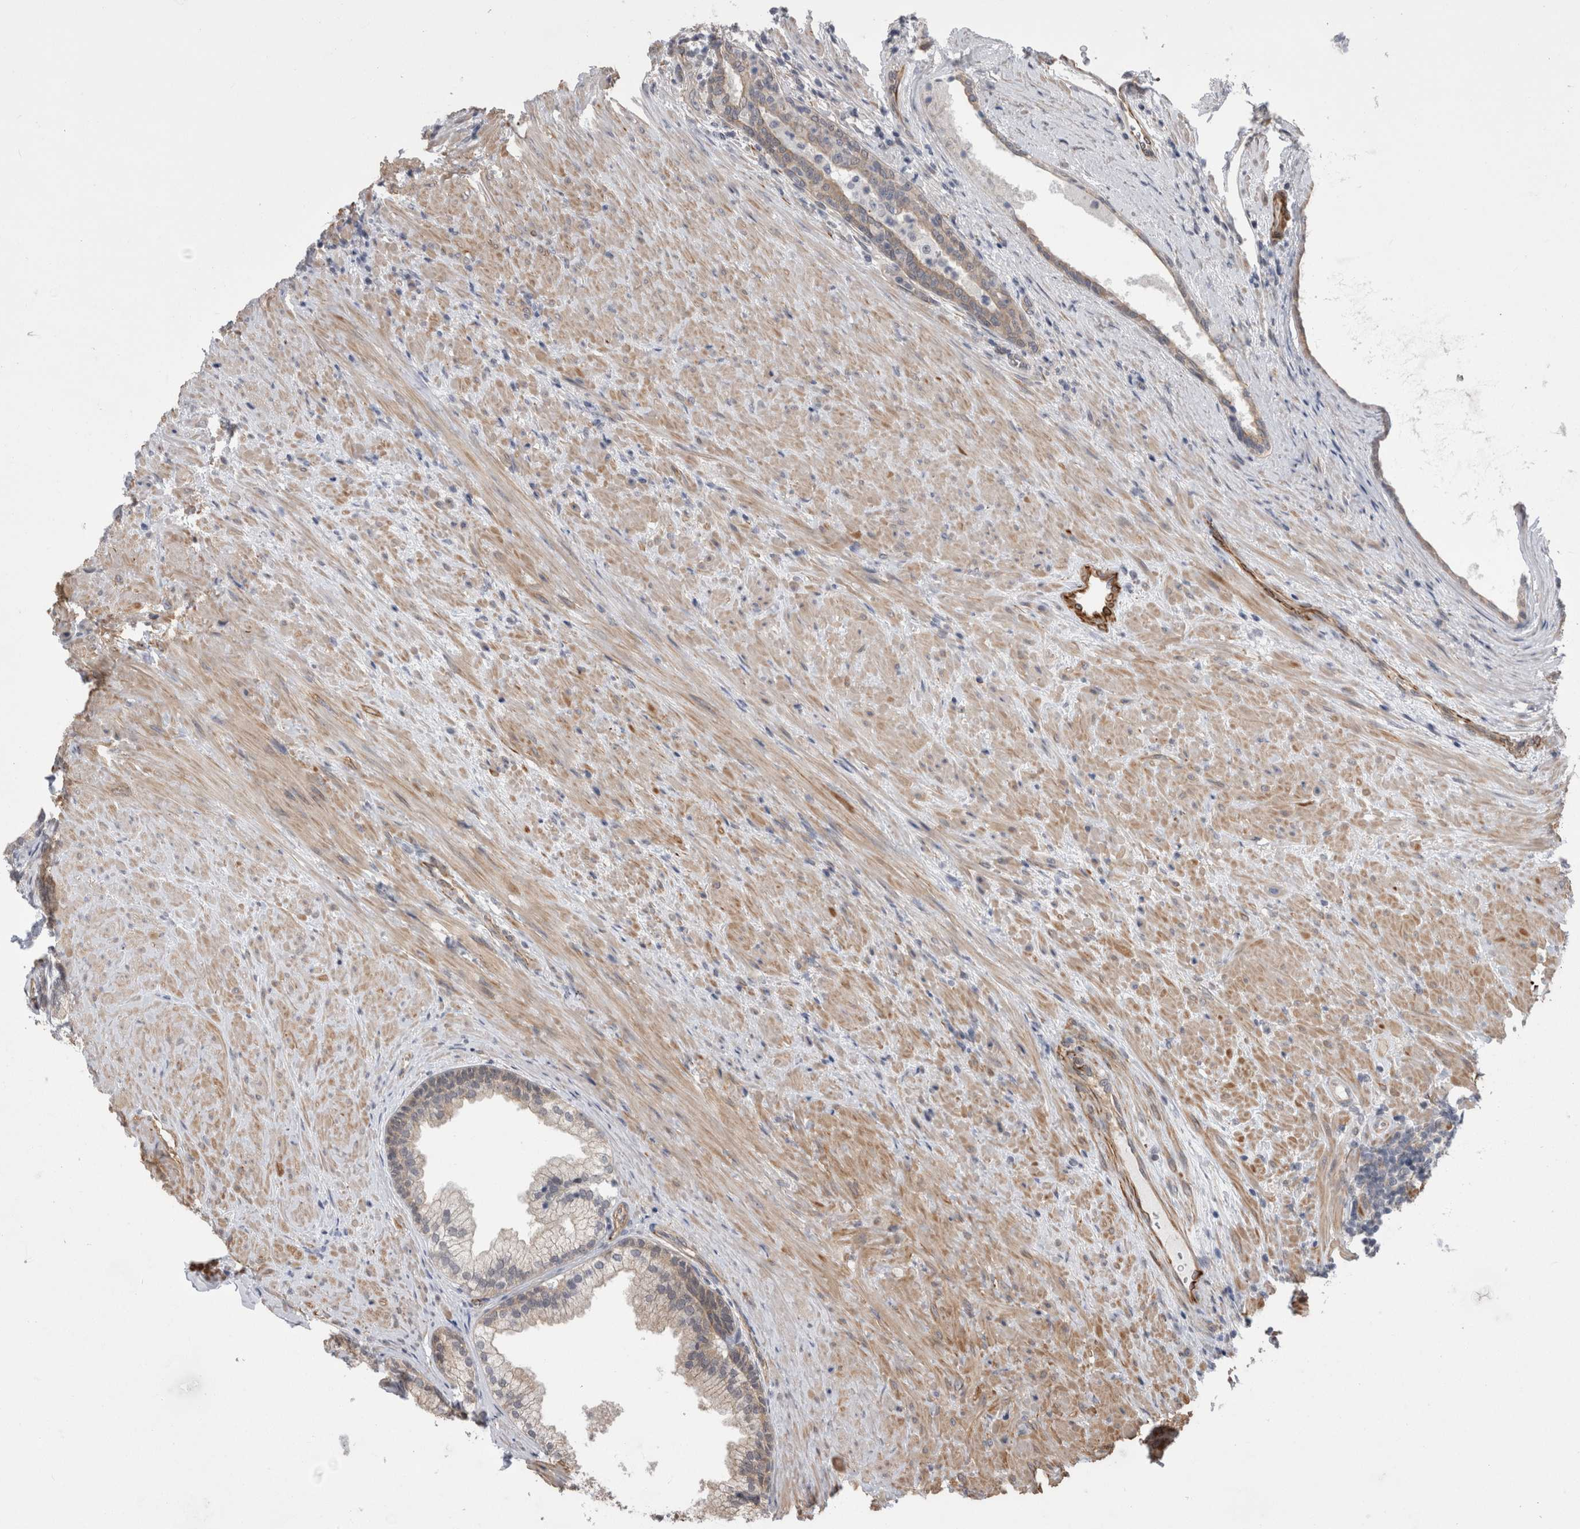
{"staining": {"intensity": "weak", "quantity": "25%-75%", "location": "cytoplasmic/membranous"}, "tissue": "prostate", "cell_type": "Glandular cells", "image_type": "normal", "snomed": [{"axis": "morphology", "description": "Normal tissue, NOS"}, {"axis": "topography", "description": "Prostate"}], "caption": "Normal prostate reveals weak cytoplasmic/membranous expression in about 25%-75% of glandular cells, visualized by immunohistochemistry.", "gene": "FAM83H", "patient": {"sex": "male", "age": 76}}